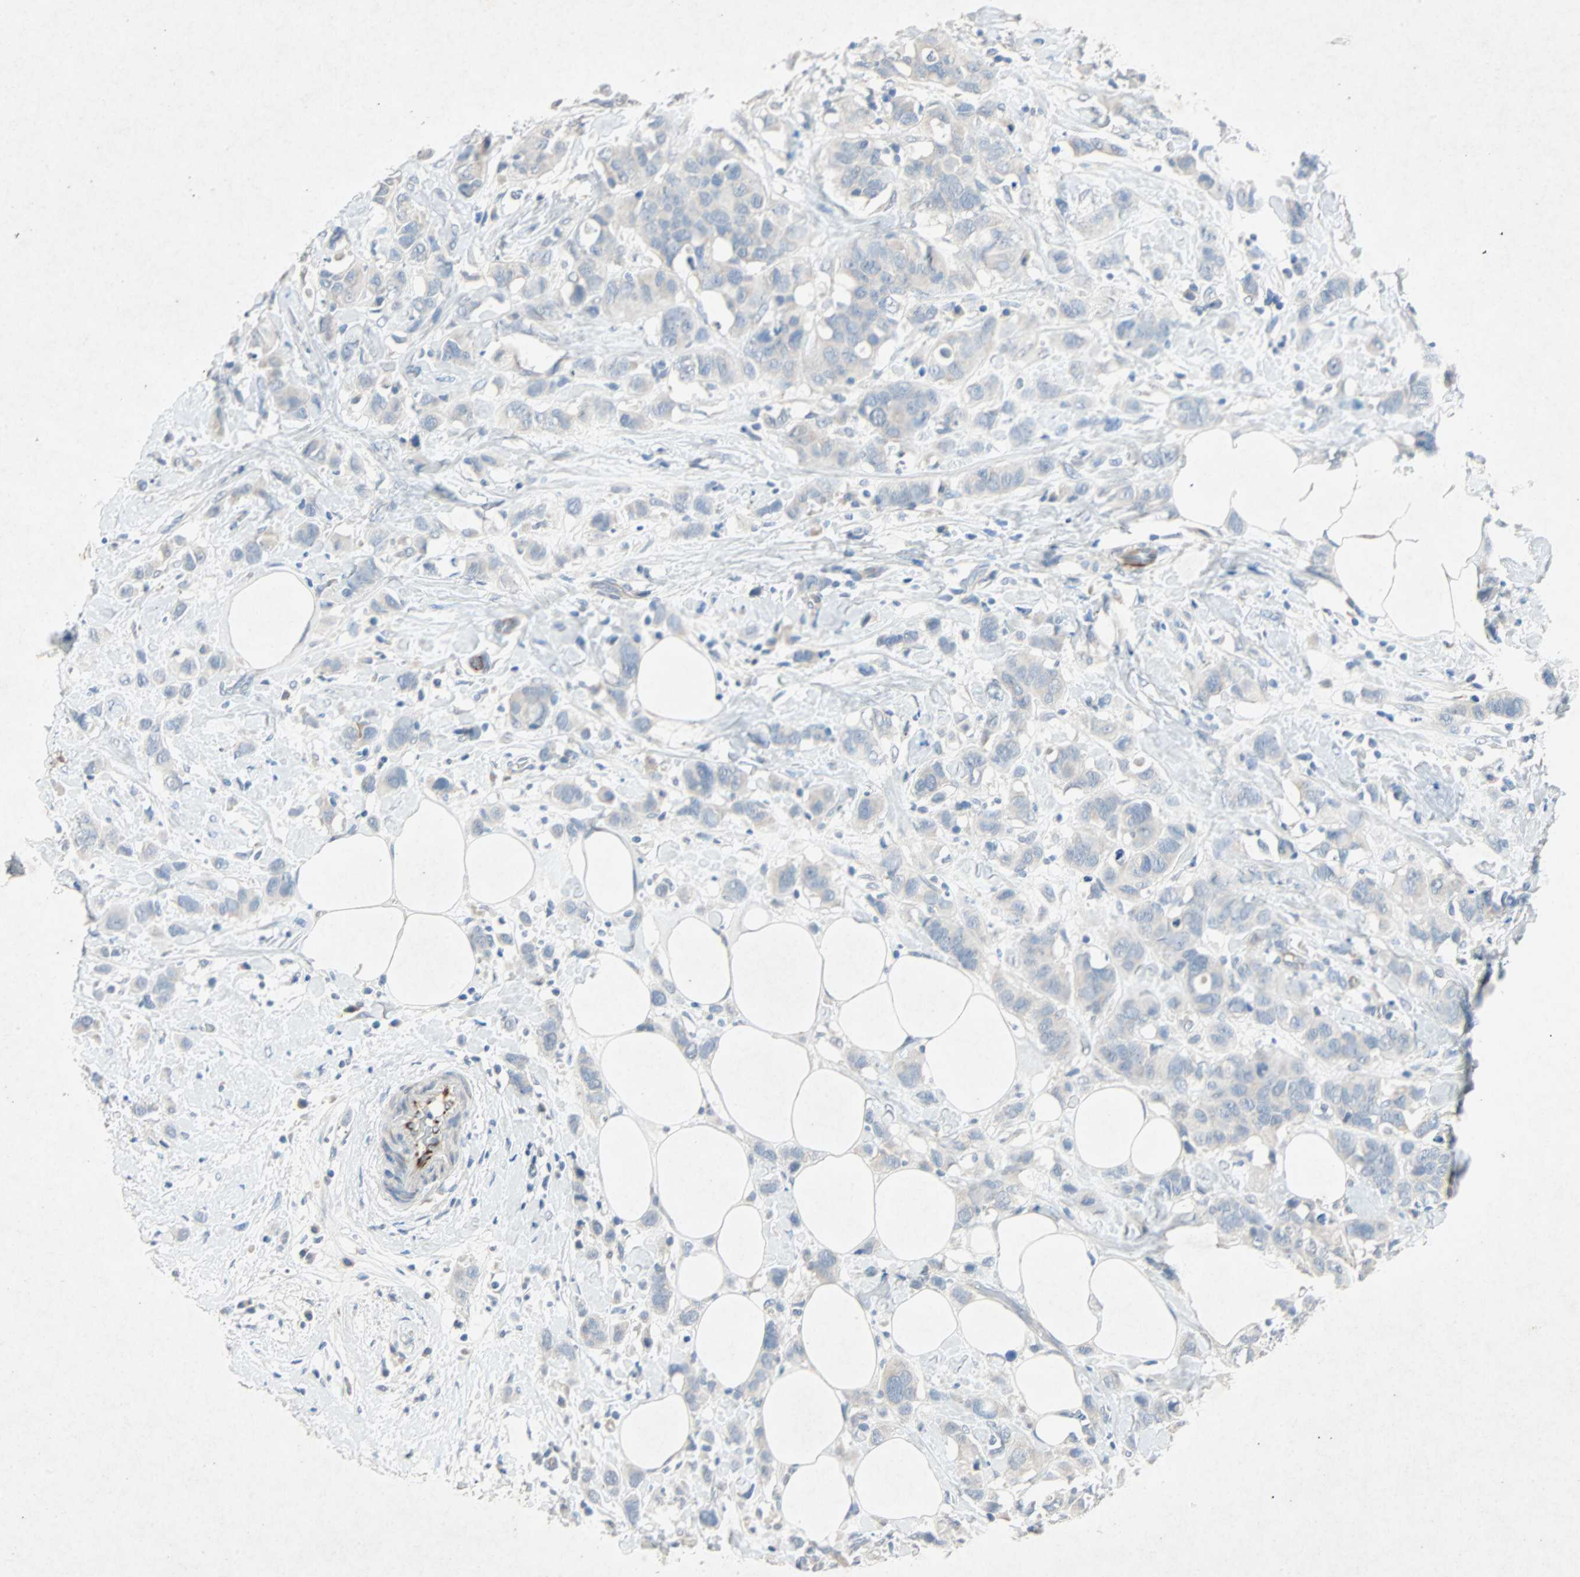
{"staining": {"intensity": "negative", "quantity": "none", "location": "none"}, "tissue": "breast cancer", "cell_type": "Tumor cells", "image_type": "cancer", "snomed": [{"axis": "morphology", "description": "Normal tissue, NOS"}, {"axis": "morphology", "description": "Duct carcinoma"}, {"axis": "topography", "description": "Breast"}], "caption": "Immunohistochemical staining of breast intraductal carcinoma reveals no significant expression in tumor cells. Nuclei are stained in blue.", "gene": "PCDHB2", "patient": {"sex": "female", "age": 50}}